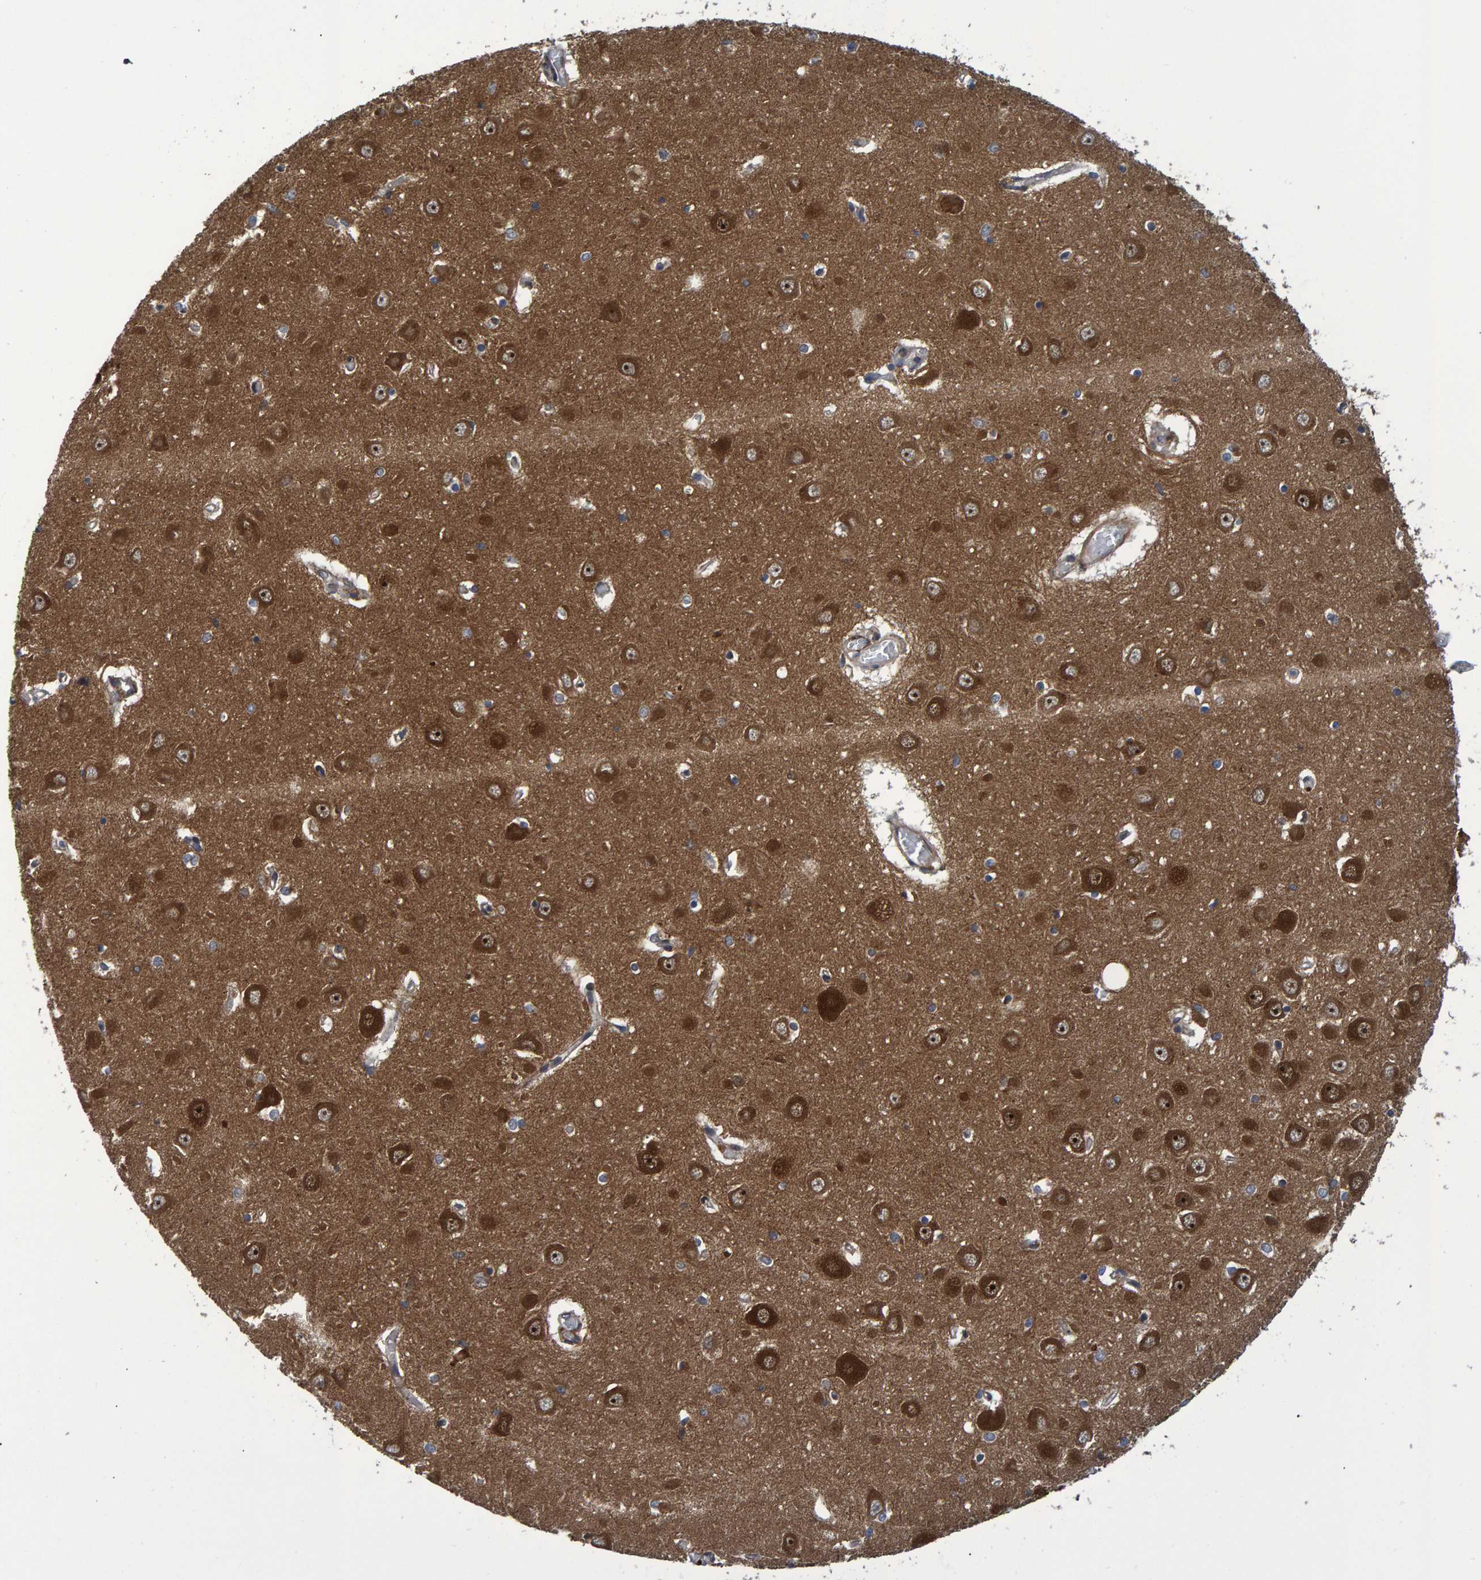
{"staining": {"intensity": "moderate", "quantity": ">75%", "location": "cytoplasmic/membranous"}, "tissue": "hippocampus", "cell_type": "Glial cells", "image_type": "normal", "snomed": [{"axis": "morphology", "description": "Normal tissue, NOS"}, {"axis": "topography", "description": "Hippocampus"}], "caption": "A photomicrograph of human hippocampus stained for a protein shows moderate cytoplasmic/membranous brown staining in glial cells. The protein of interest is shown in brown color, while the nuclei are stained blue.", "gene": "ATP6V1H", "patient": {"sex": "male", "age": 70}}